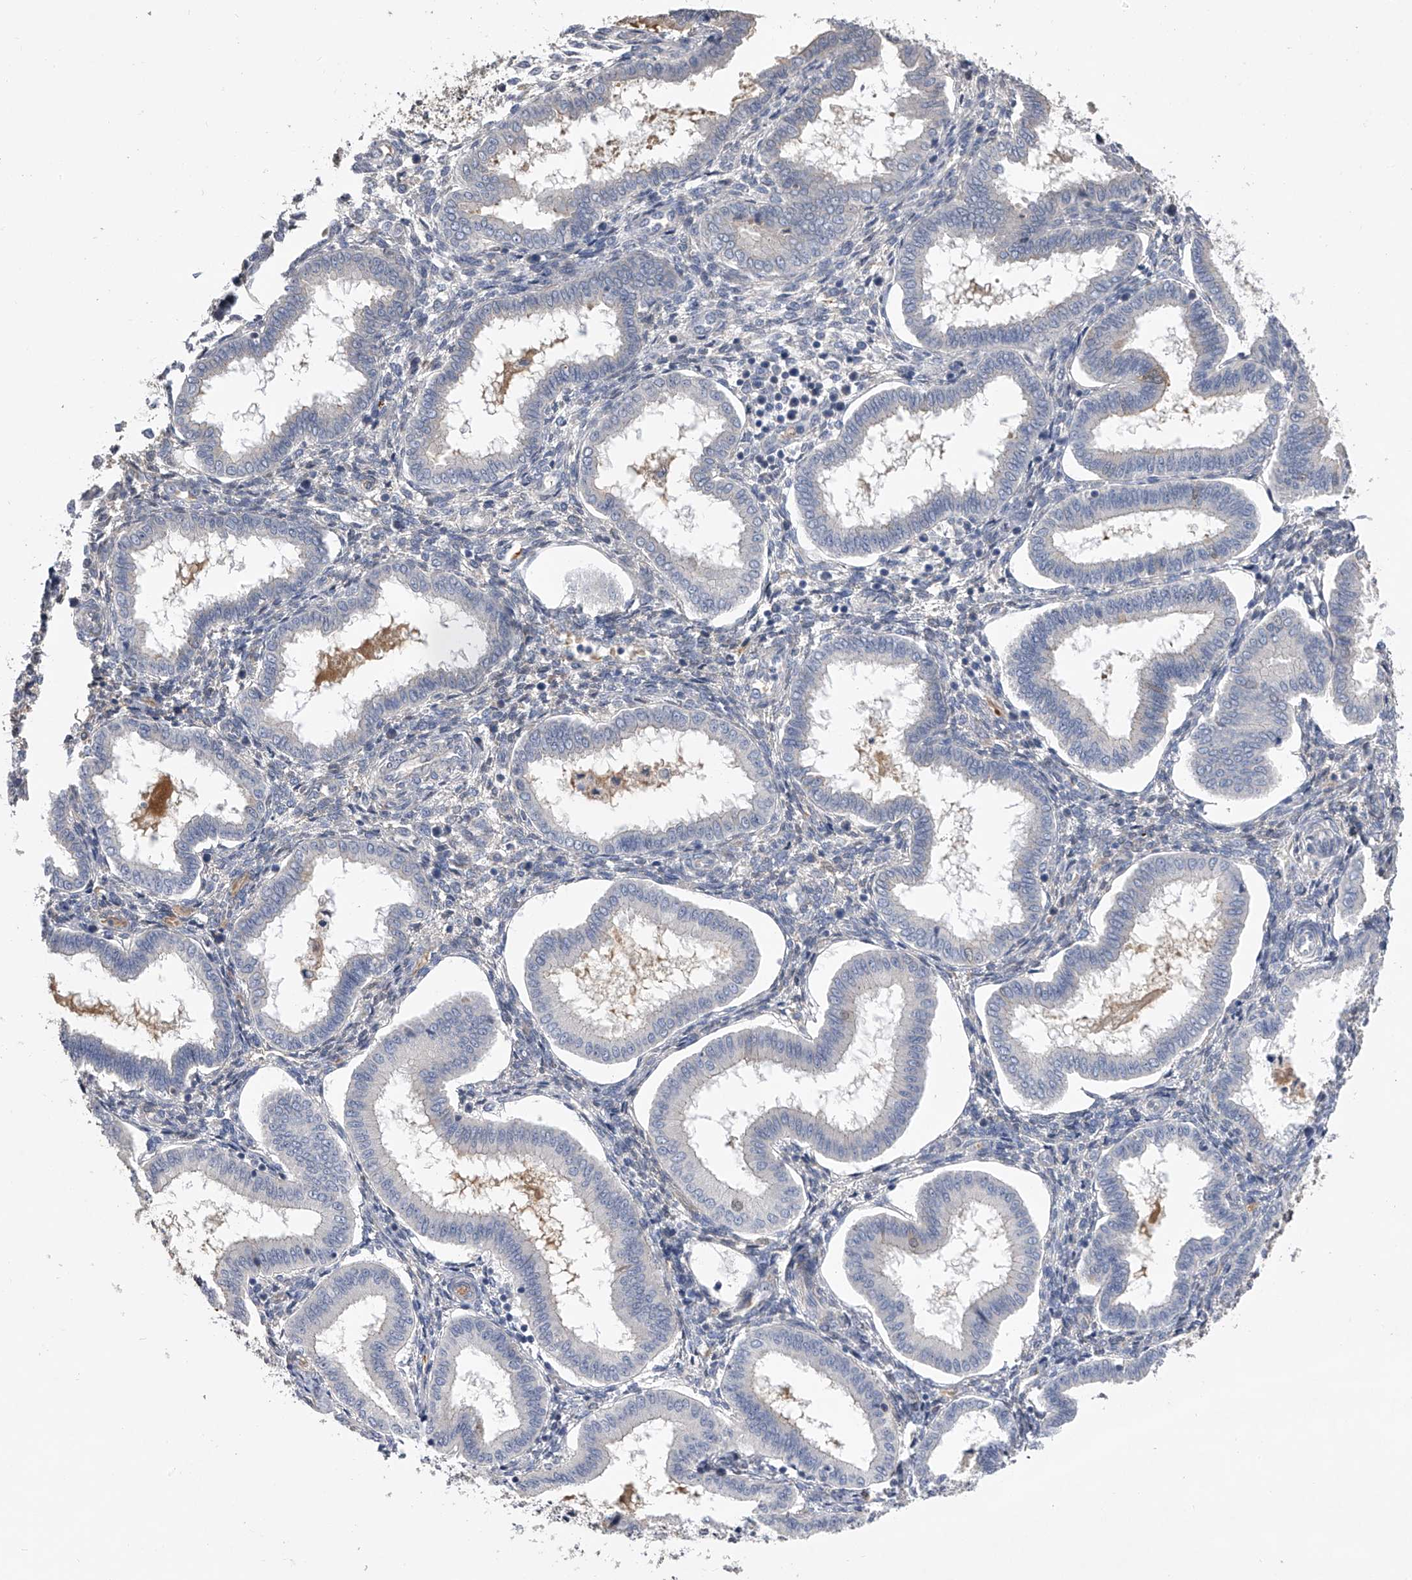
{"staining": {"intensity": "weak", "quantity": "<25%", "location": "cytoplasmic/membranous"}, "tissue": "endometrium", "cell_type": "Cells in endometrial stroma", "image_type": "normal", "snomed": [{"axis": "morphology", "description": "Normal tissue, NOS"}, {"axis": "topography", "description": "Endometrium"}], "caption": "The immunohistochemistry photomicrograph has no significant staining in cells in endometrial stroma of endometrium.", "gene": "MDN1", "patient": {"sex": "female", "age": 24}}